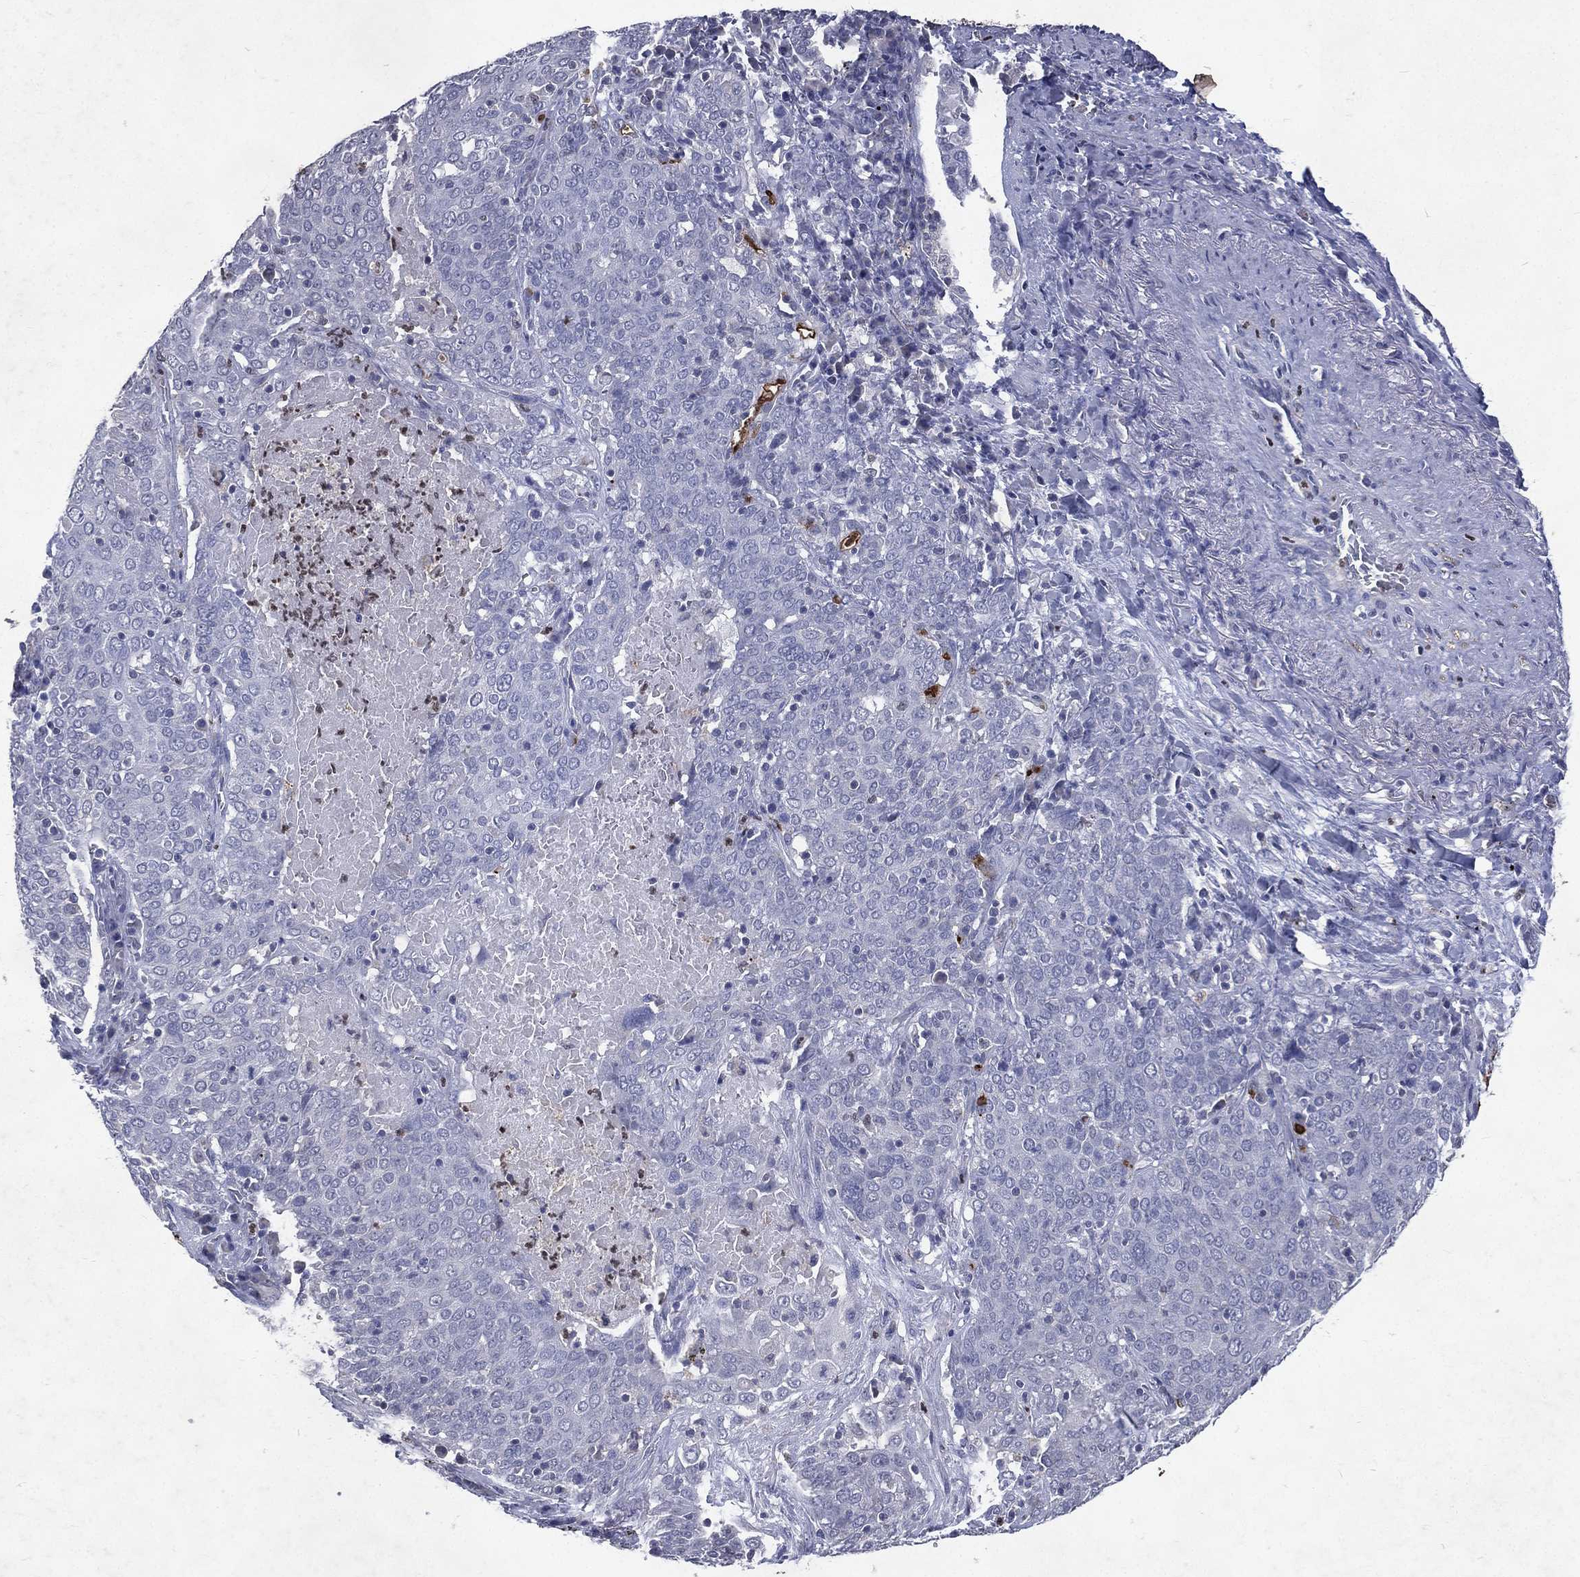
{"staining": {"intensity": "negative", "quantity": "none", "location": "none"}, "tissue": "lung cancer", "cell_type": "Tumor cells", "image_type": "cancer", "snomed": [{"axis": "morphology", "description": "Squamous cell carcinoma, NOS"}, {"axis": "topography", "description": "Lung"}], "caption": "Immunohistochemical staining of lung cancer exhibits no significant expression in tumor cells.", "gene": "SLC34A2", "patient": {"sex": "male", "age": 82}}